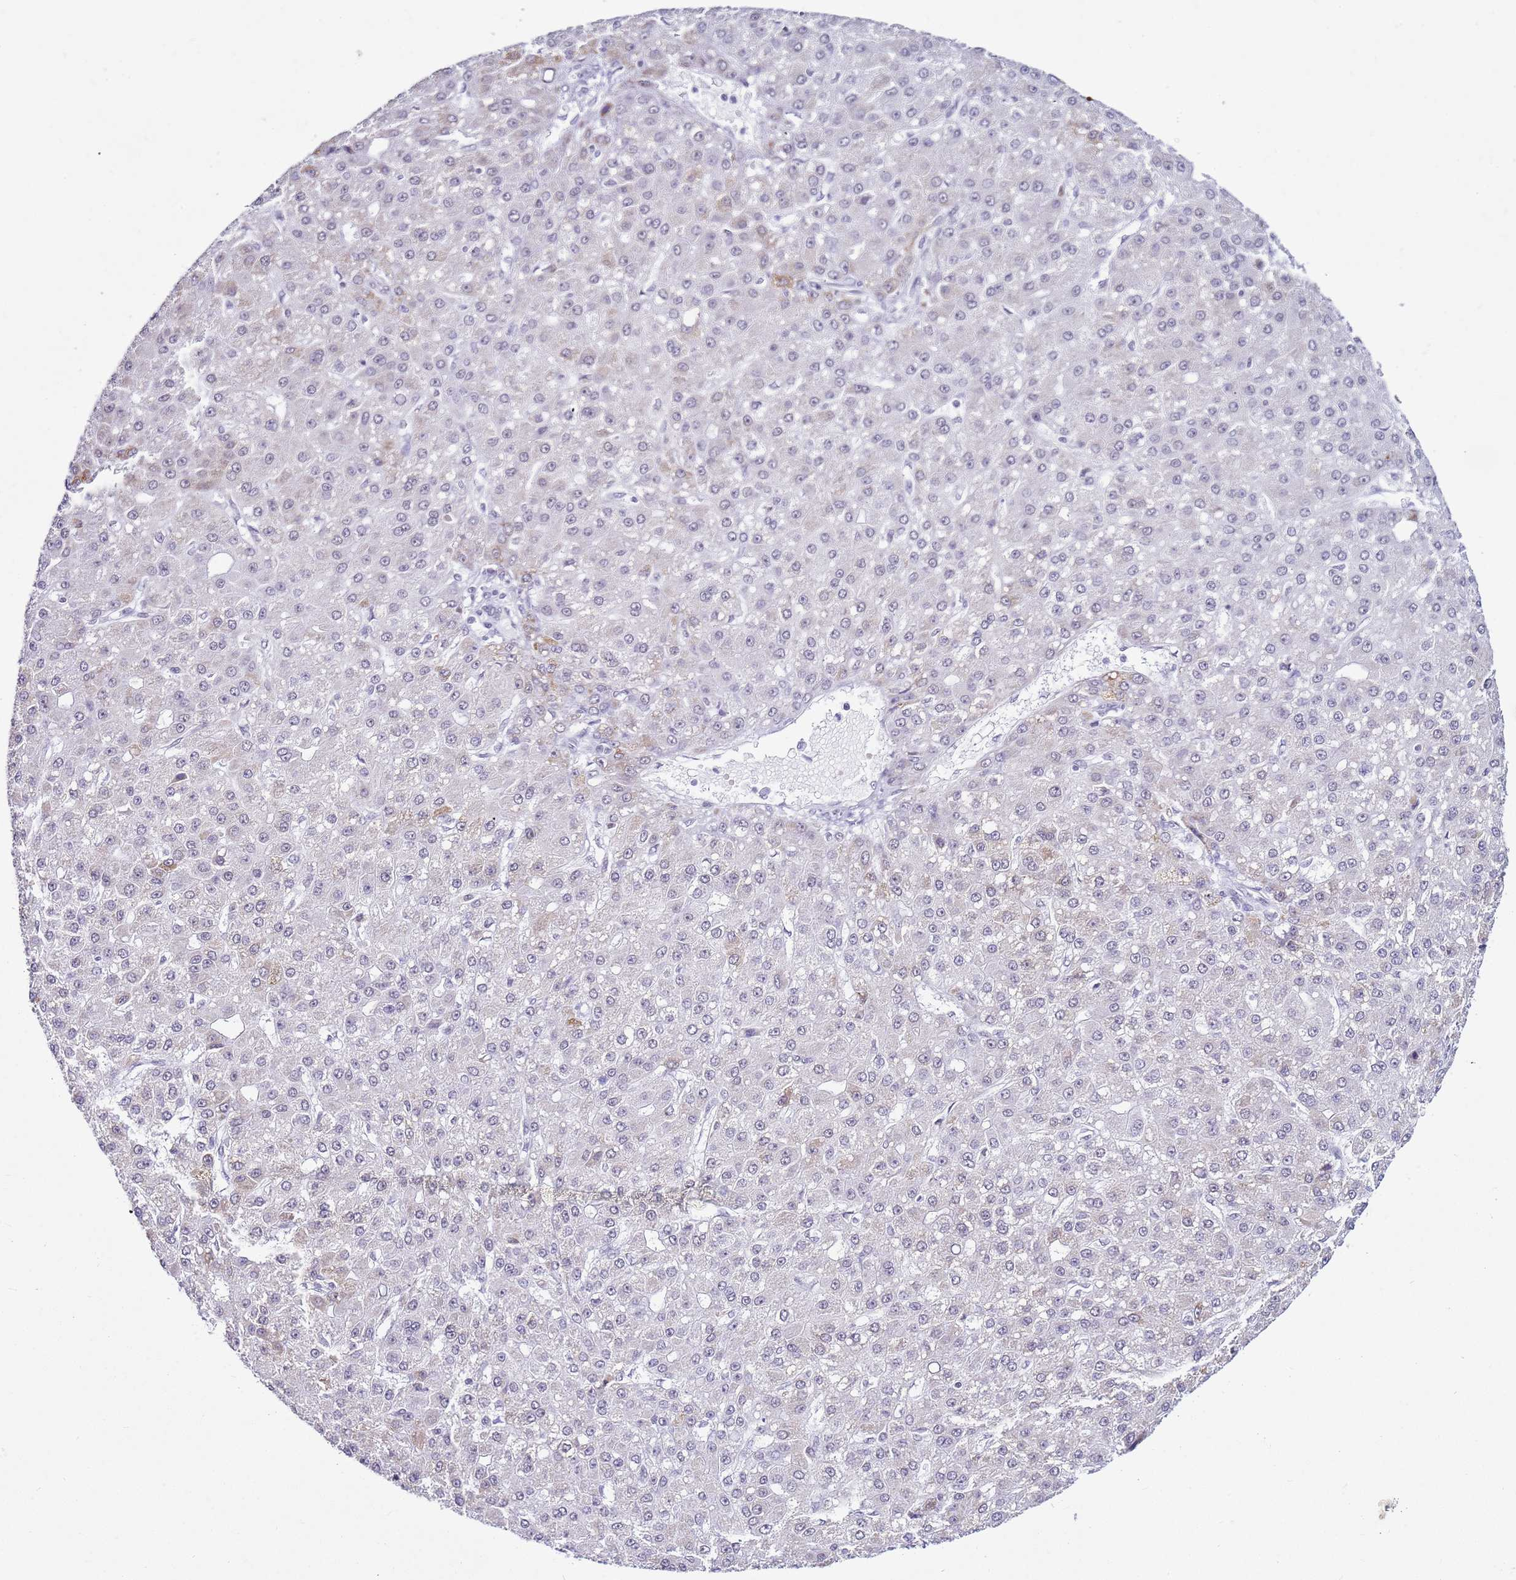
{"staining": {"intensity": "negative", "quantity": "none", "location": "none"}, "tissue": "liver cancer", "cell_type": "Tumor cells", "image_type": "cancer", "snomed": [{"axis": "morphology", "description": "Carcinoma, Hepatocellular, NOS"}, {"axis": "topography", "description": "Liver"}], "caption": "High power microscopy photomicrograph of an immunohistochemistry (IHC) photomicrograph of hepatocellular carcinoma (liver), revealing no significant staining in tumor cells.", "gene": "DHX15", "patient": {"sex": "male", "age": 67}}